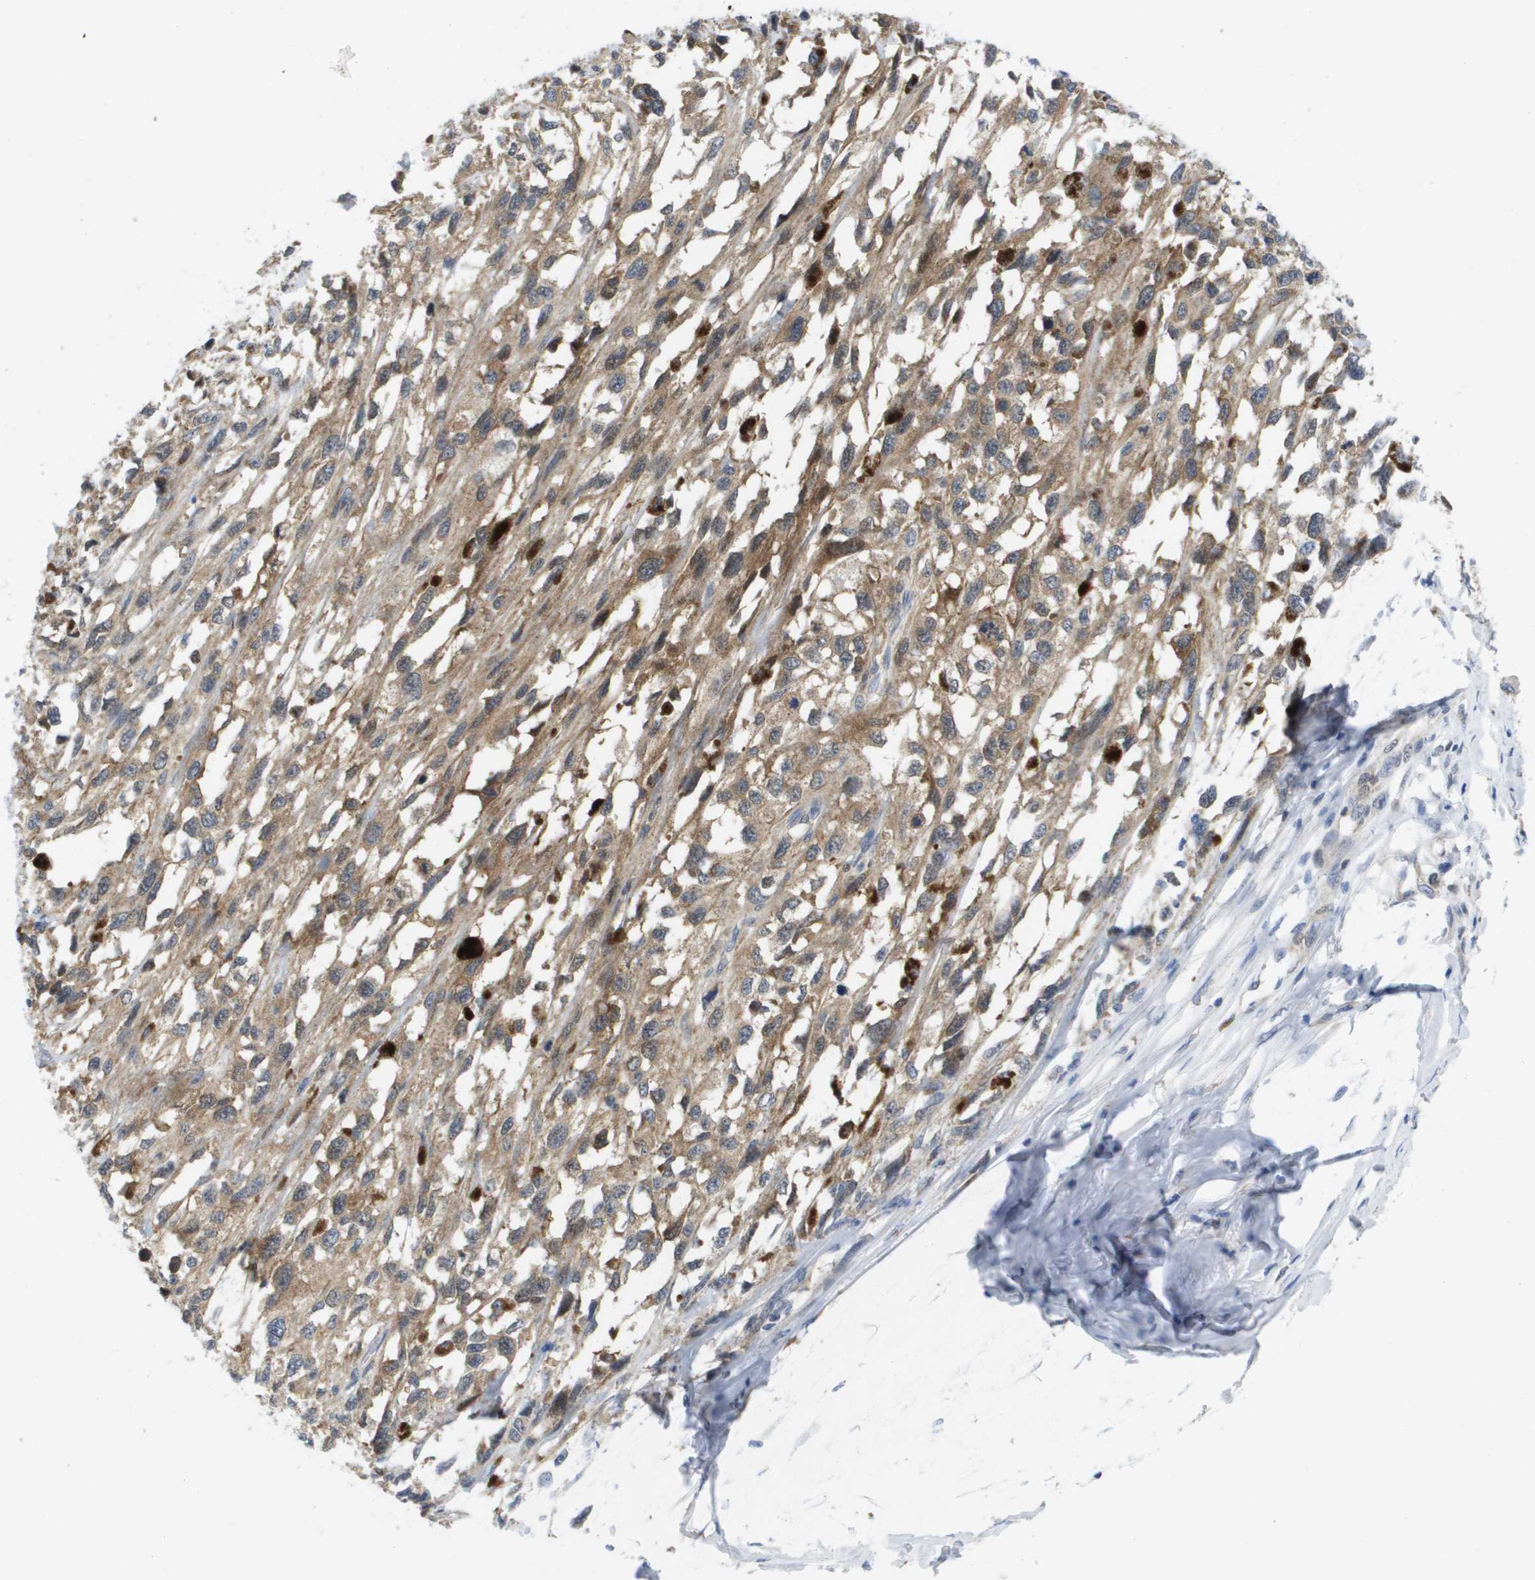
{"staining": {"intensity": "moderate", "quantity": ">75%", "location": "cytoplasmic/membranous"}, "tissue": "melanoma", "cell_type": "Tumor cells", "image_type": "cancer", "snomed": [{"axis": "morphology", "description": "Malignant melanoma, Metastatic site"}, {"axis": "topography", "description": "Lymph node"}], "caption": "A brown stain labels moderate cytoplasmic/membranous positivity of a protein in human melanoma tumor cells.", "gene": "FKBP4", "patient": {"sex": "male", "age": 59}}